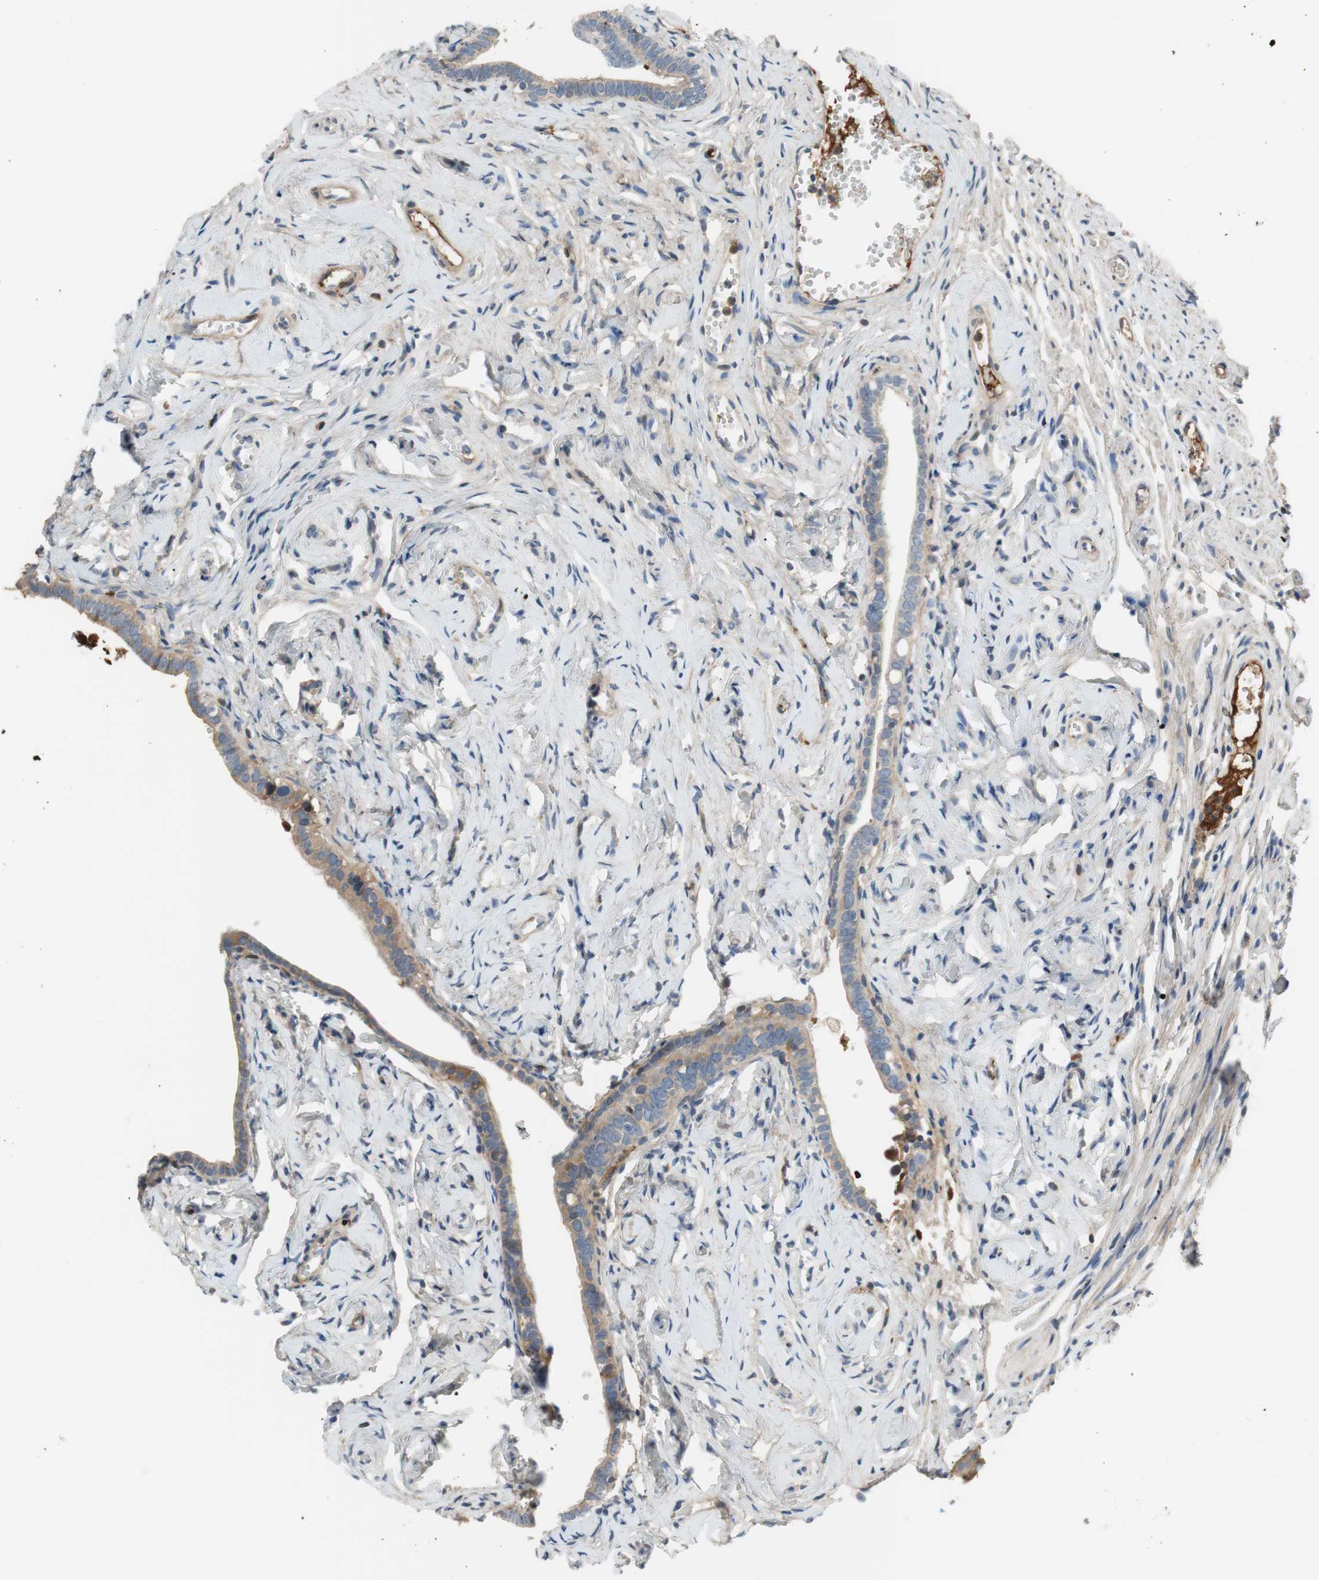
{"staining": {"intensity": "weak", "quantity": ">75%", "location": "cytoplasmic/membranous"}, "tissue": "fallopian tube", "cell_type": "Glandular cells", "image_type": "normal", "snomed": [{"axis": "morphology", "description": "Normal tissue, NOS"}, {"axis": "topography", "description": "Fallopian tube"}], "caption": "Immunohistochemistry (DAB (3,3'-diaminobenzidine)) staining of benign fallopian tube shows weak cytoplasmic/membranous protein expression in approximately >75% of glandular cells. (IHC, brightfield microscopy, high magnification).", "gene": "C4A", "patient": {"sex": "female", "age": 71}}